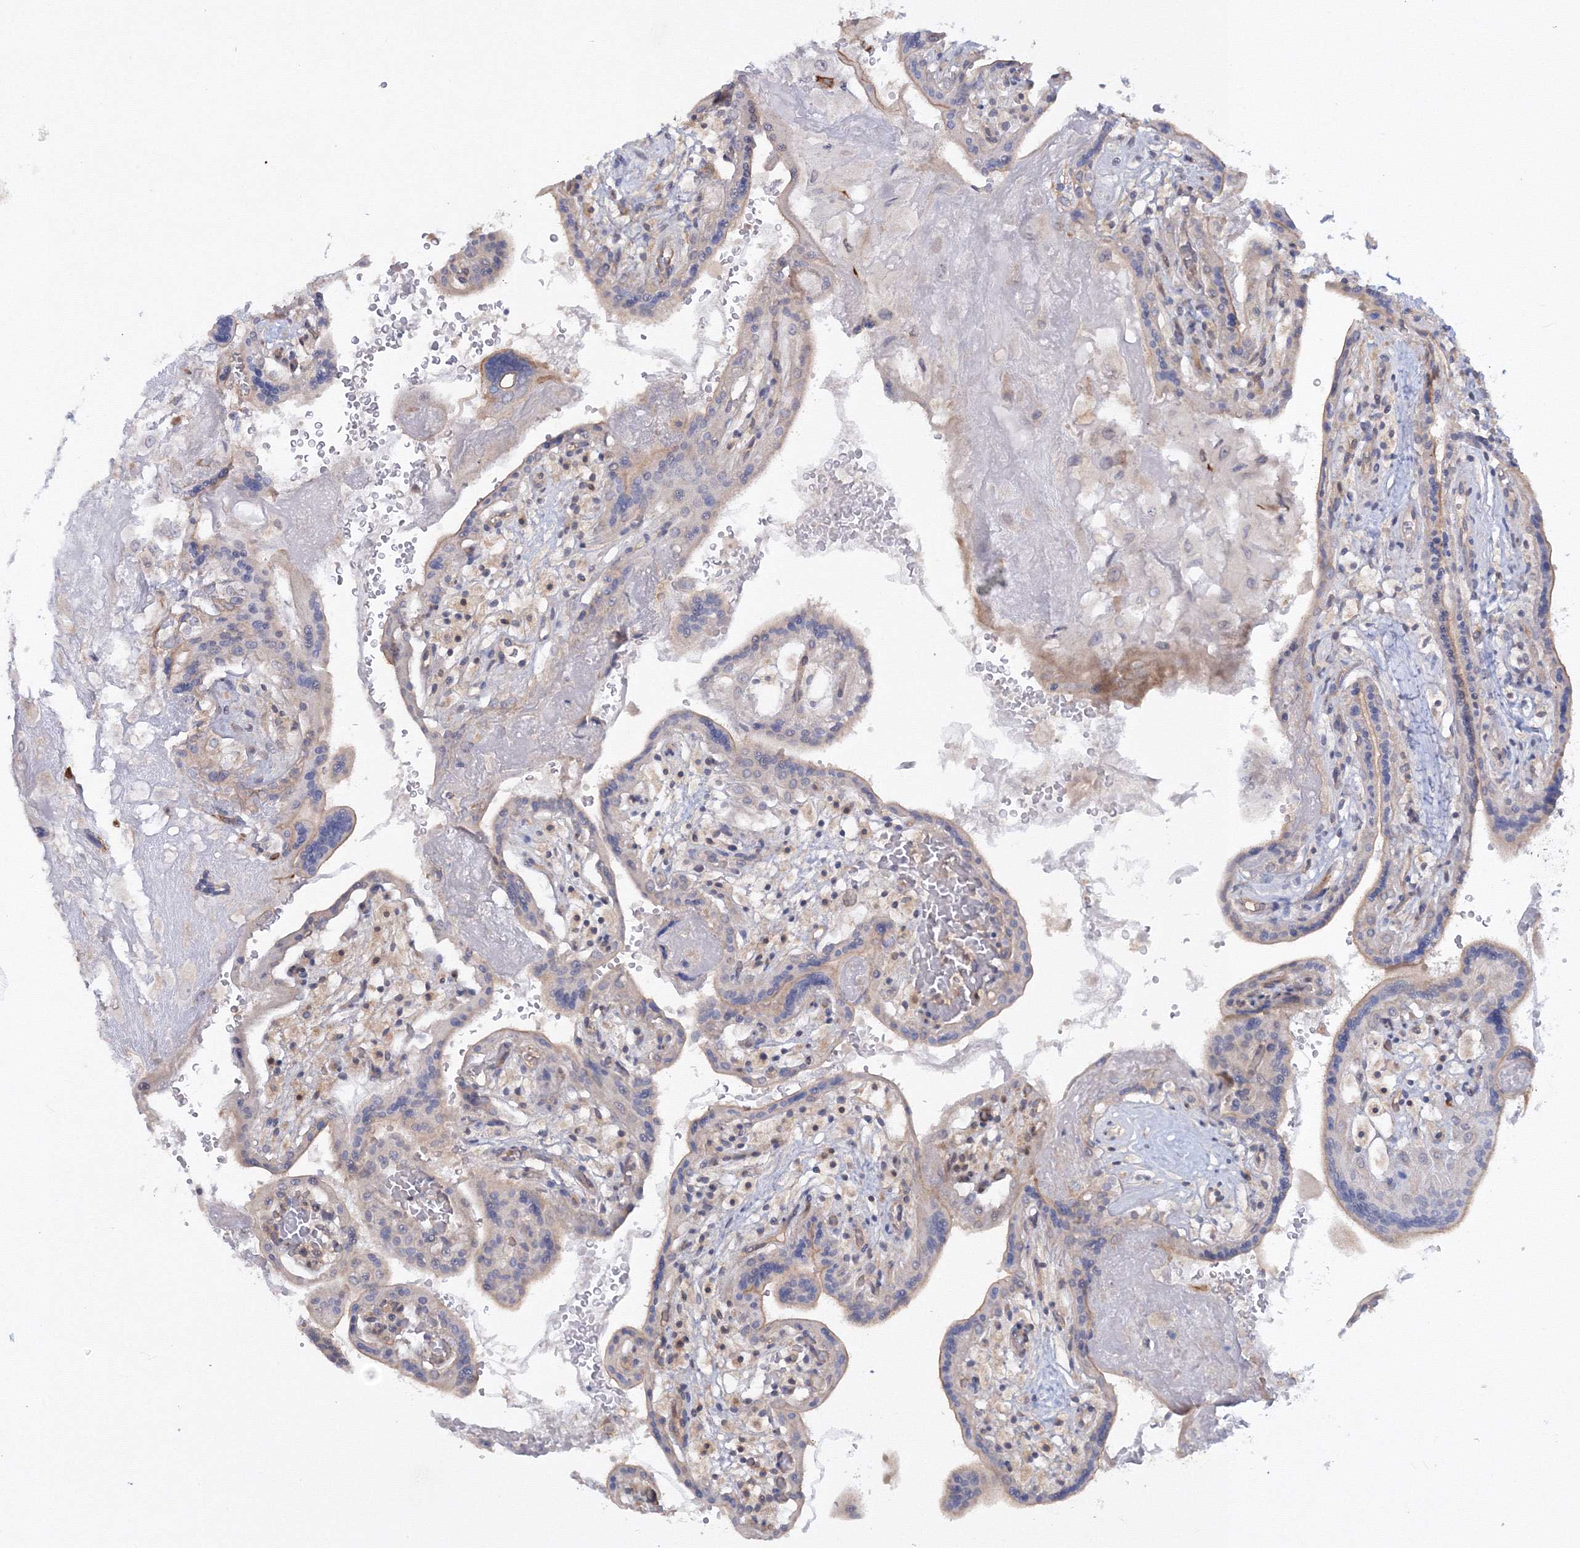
{"staining": {"intensity": "moderate", "quantity": "25%-75%", "location": "cytoplasmic/membranous,nuclear"}, "tissue": "placenta", "cell_type": "Trophoblastic cells", "image_type": "normal", "snomed": [{"axis": "morphology", "description": "Normal tissue, NOS"}, {"axis": "topography", "description": "Placenta"}], "caption": "Immunohistochemical staining of normal human placenta reveals 25%-75% levels of moderate cytoplasmic/membranous,nuclear protein staining in about 25%-75% of trophoblastic cells. The staining is performed using DAB brown chromogen to label protein expression. The nuclei are counter-stained blue using hematoxylin.", "gene": "ZFAND6", "patient": {"sex": "female", "age": 37}}